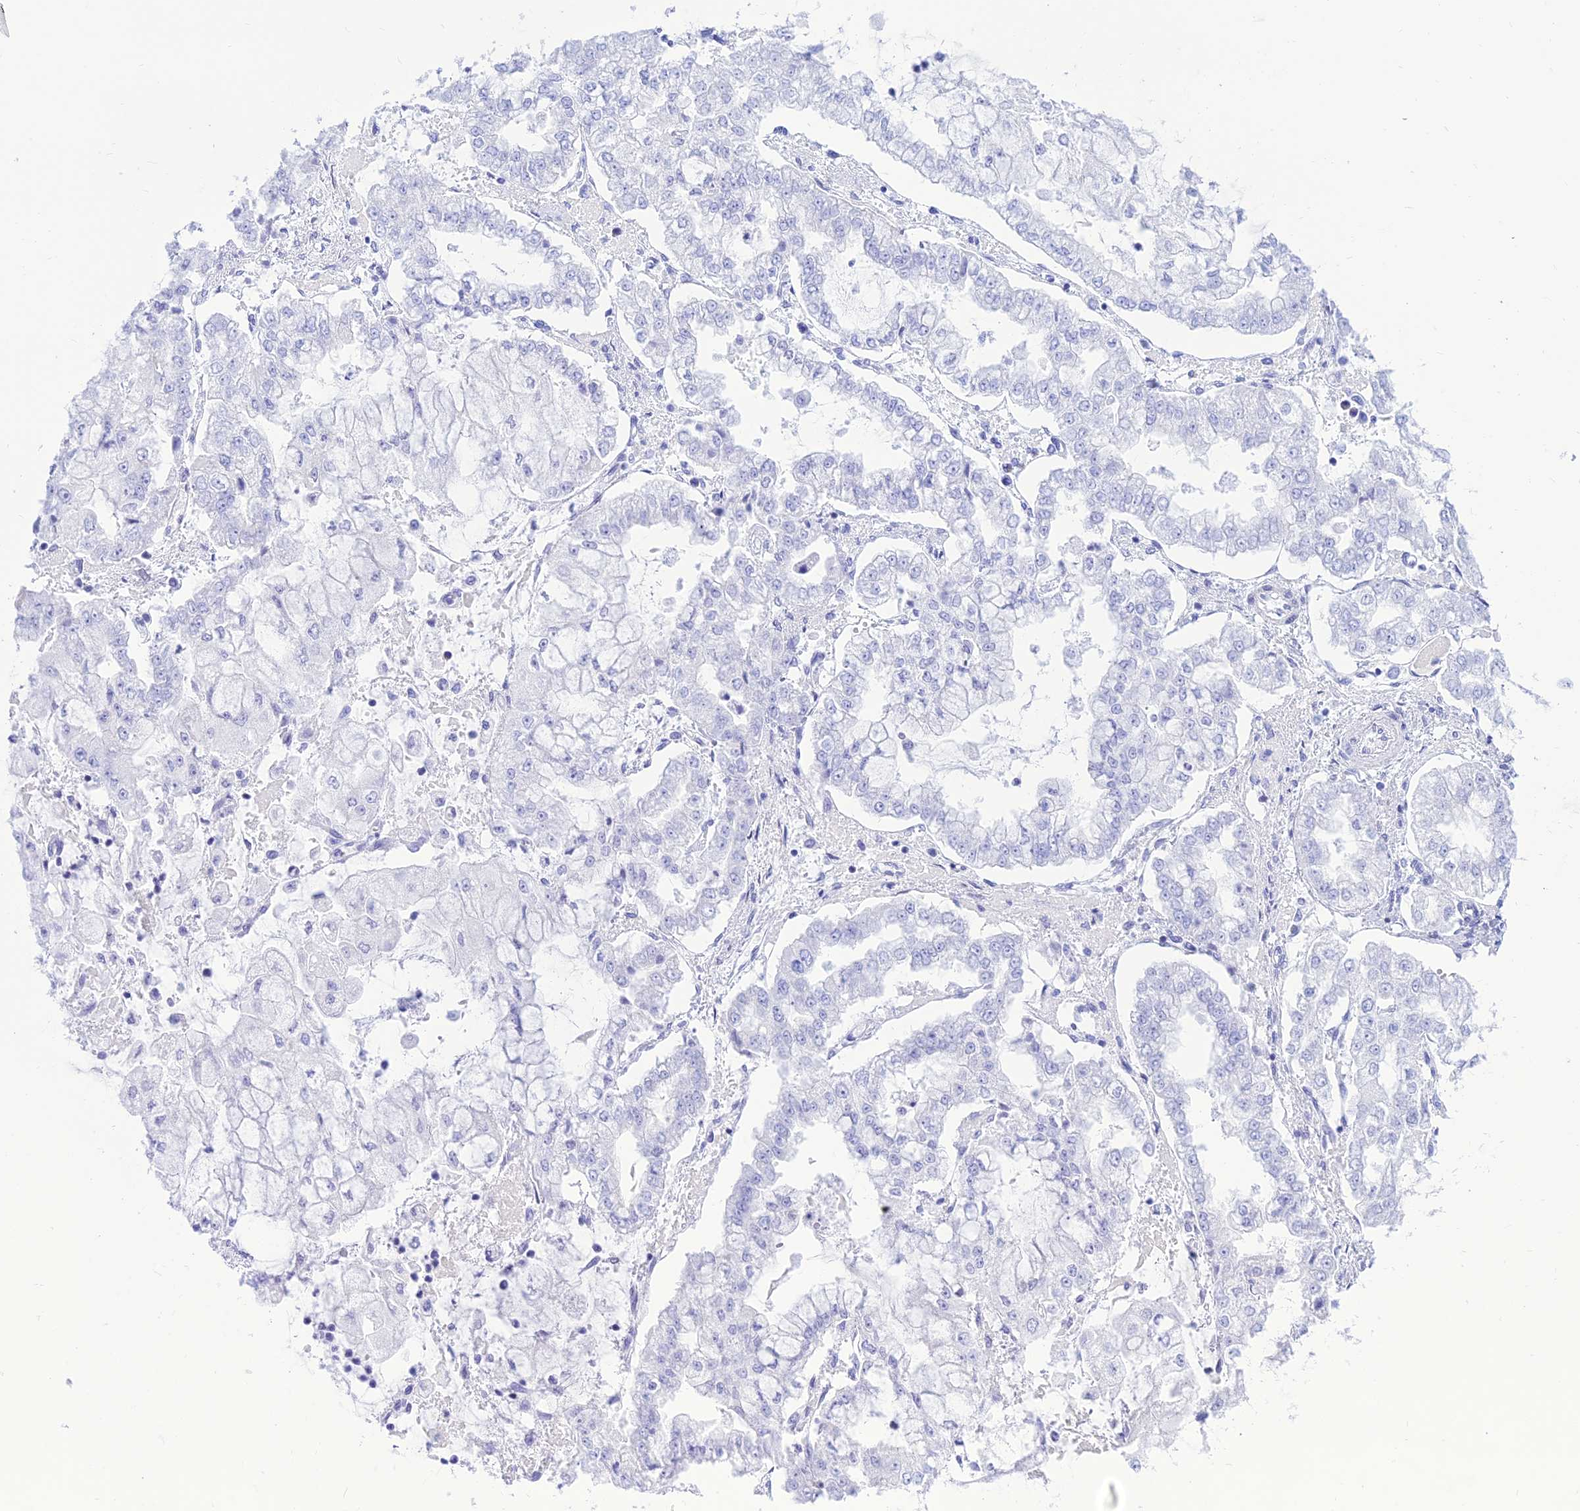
{"staining": {"intensity": "negative", "quantity": "none", "location": "none"}, "tissue": "stomach cancer", "cell_type": "Tumor cells", "image_type": "cancer", "snomed": [{"axis": "morphology", "description": "Adenocarcinoma, NOS"}, {"axis": "topography", "description": "Stomach"}], "caption": "IHC image of human stomach cancer (adenocarcinoma) stained for a protein (brown), which shows no staining in tumor cells.", "gene": "PRNP", "patient": {"sex": "male", "age": 76}}